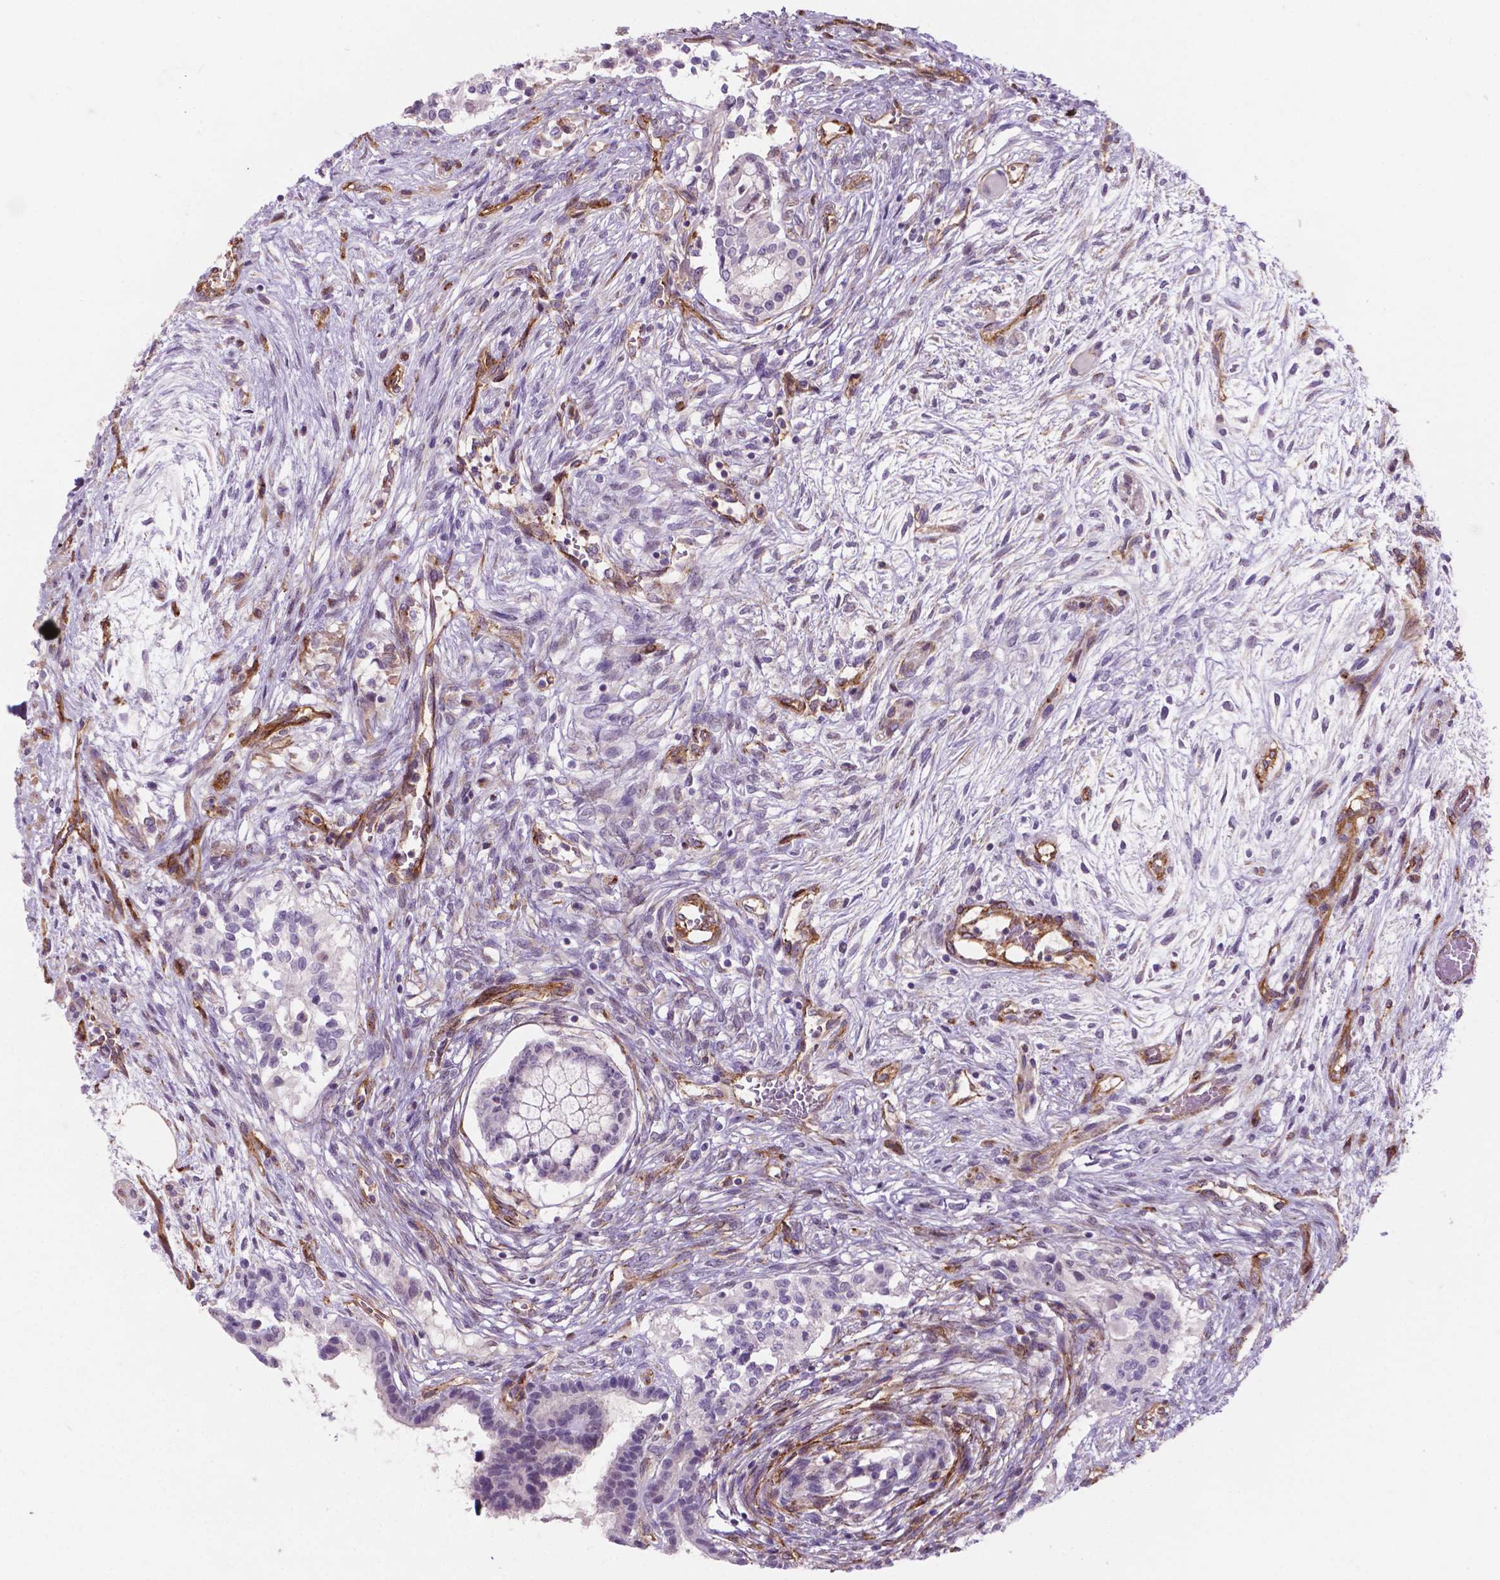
{"staining": {"intensity": "negative", "quantity": "none", "location": "none"}, "tissue": "testis cancer", "cell_type": "Tumor cells", "image_type": "cancer", "snomed": [{"axis": "morphology", "description": "Carcinoma, Embryonal, NOS"}, {"axis": "topography", "description": "Testis"}], "caption": "An image of human testis embryonal carcinoma is negative for staining in tumor cells. Brightfield microscopy of immunohistochemistry (IHC) stained with DAB (3,3'-diaminobenzidine) (brown) and hematoxylin (blue), captured at high magnification.", "gene": "EGFL8", "patient": {"sex": "male", "age": 37}}